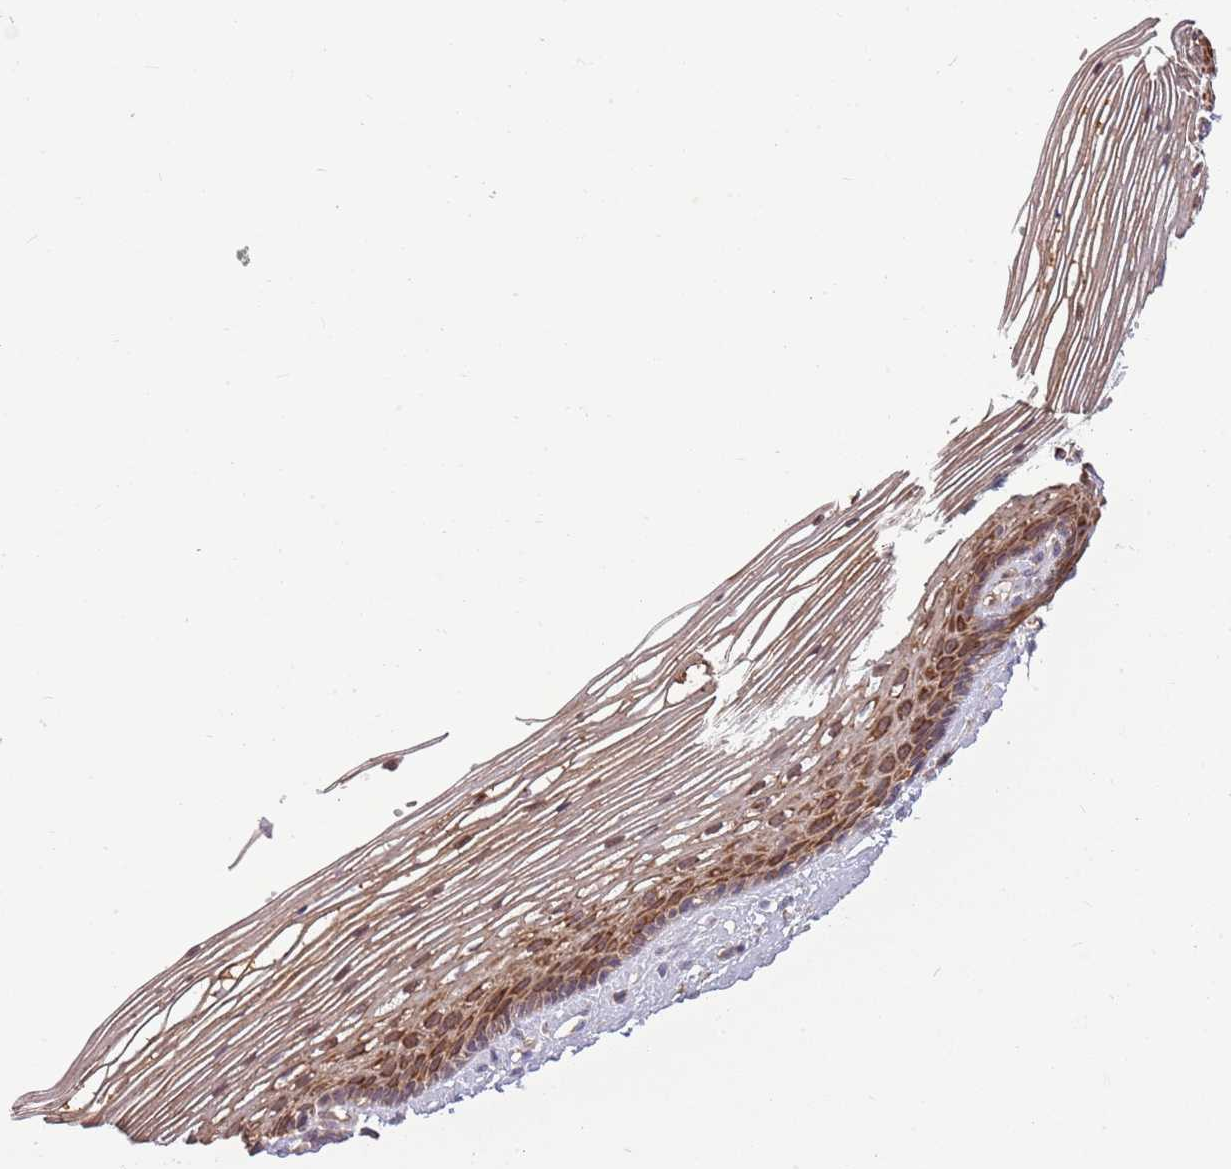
{"staining": {"intensity": "strong", "quantity": "25%-75%", "location": "cytoplasmic/membranous"}, "tissue": "vagina", "cell_type": "Squamous epithelial cells", "image_type": "normal", "snomed": [{"axis": "morphology", "description": "Normal tissue, NOS"}, {"axis": "topography", "description": "Vagina"}], "caption": "Vagina stained for a protein (brown) displays strong cytoplasmic/membranous positive staining in approximately 25%-75% of squamous epithelial cells.", "gene": "RPL21", "patient": {"sex": "female", "age": 46}}